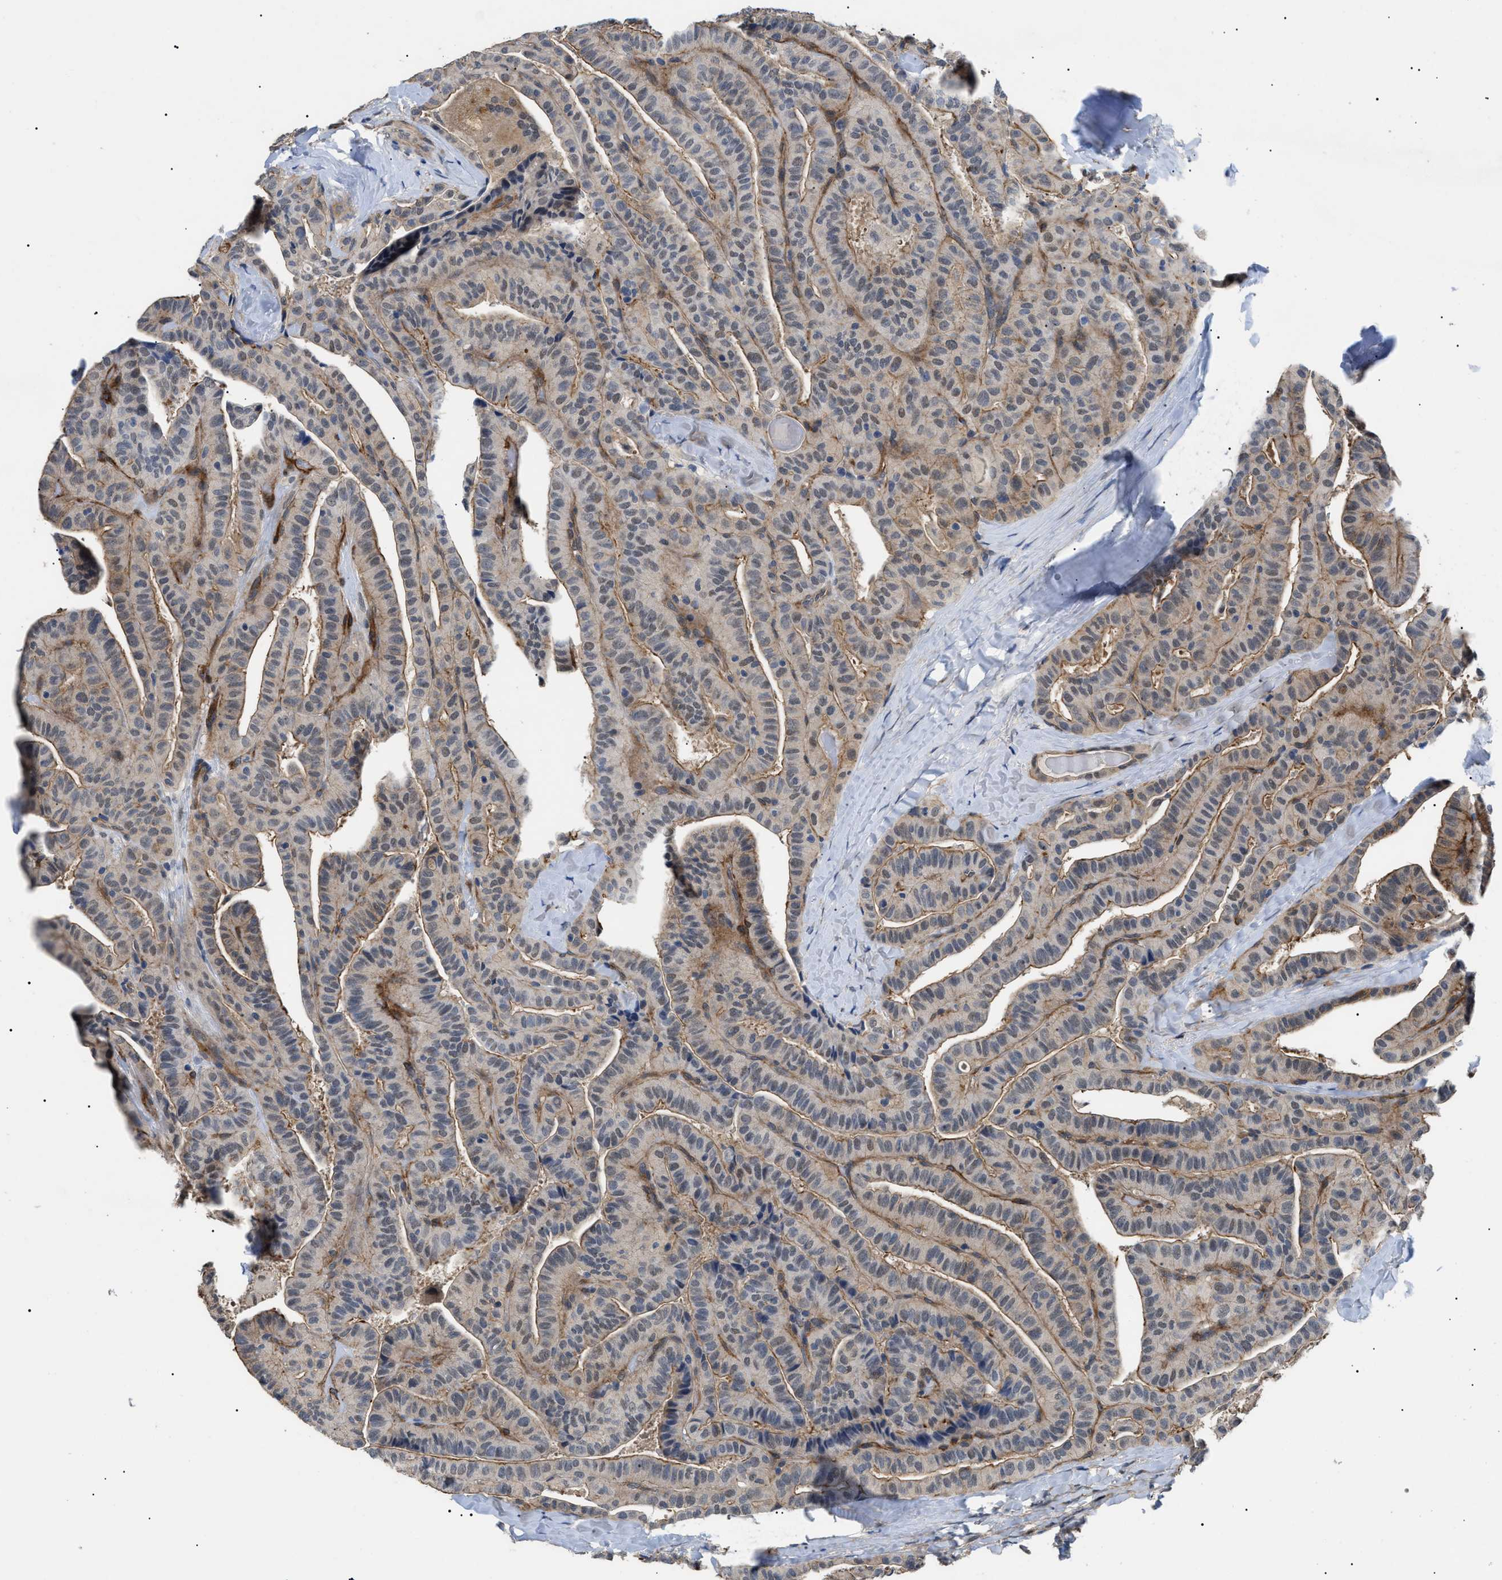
{"staining": {"intensity": "weak", "quantity": ">75%", "location": "cytoplasmic/membranous,nuclear"}, "tissue": "thyroid cancer", "cell_type": "Tumor cells", "image_type": "cancer", "snomed": [{"axis": "morphology", "description": "Papillary adenocarcinoma, NOS"}, {"axis": "topography", "description": "Thyroid gland"}], "caption": "Immunohistochemical staining of thyroid papillary adenocarcinoma reveals low levels of weak cytoplasmic/membranous and nuclear expression in approximately >75% of tumor cells. The protein is shown in brown color, while the nuclei are stained blue.", "gene": "CRCP", "patient": {"sex": "male", "age": 77}}